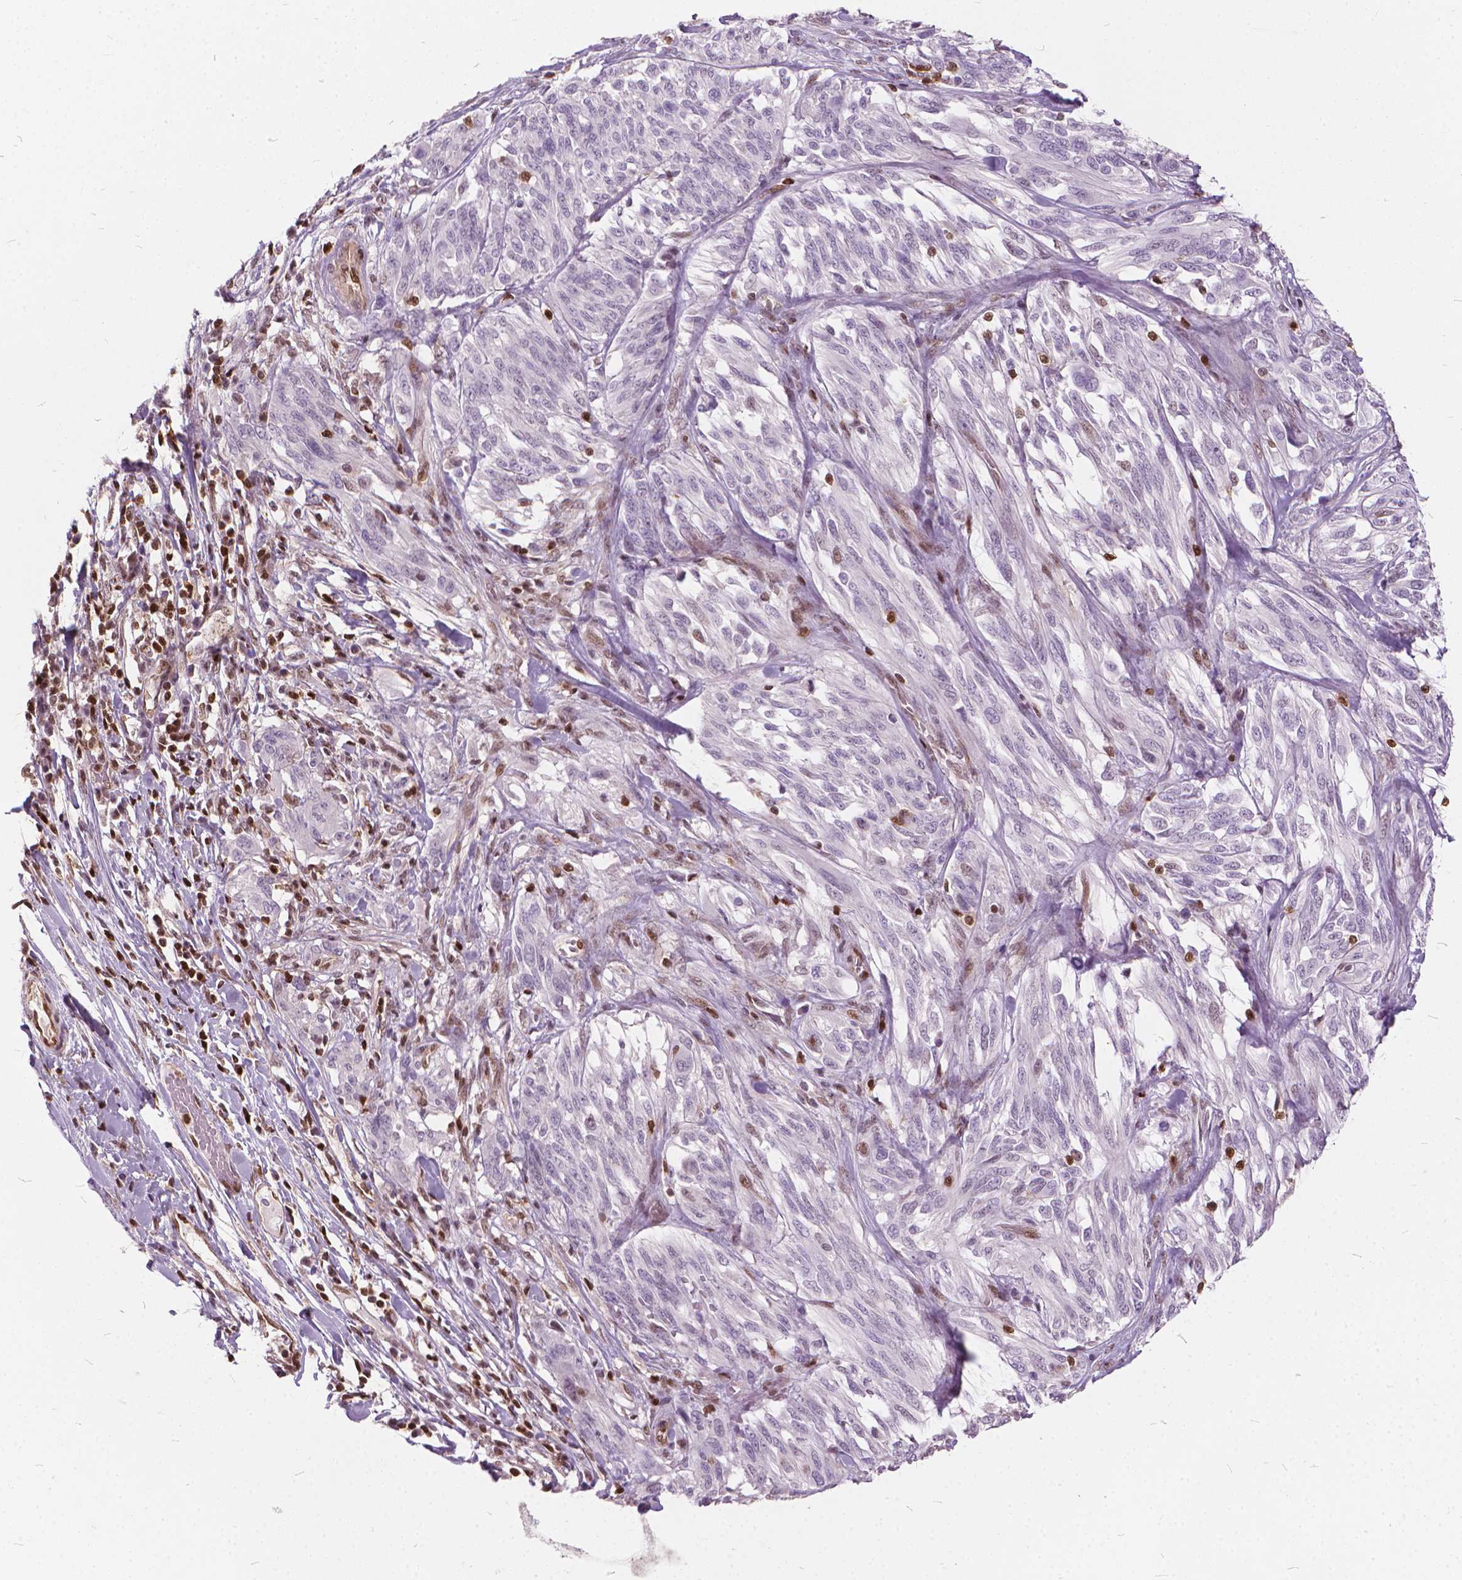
{"staining": {"intensity": "negative", "quantity": "none", "location": "none"}, "tissue": "melanoma", "cell_type": "Tumor cells", "image_type": "cancer", "snomed": [{"axis": "morphology", "description": "Malignant melanoma, NOS"}, {"axis": "topography", "description": "Skin"}], "caption": "Immunohistochemical staining of malignant melanoma exhibits no significant expression in tumor cells.", "gene": "STAT5B", "patient": {"sex": "female", "age": 91}}